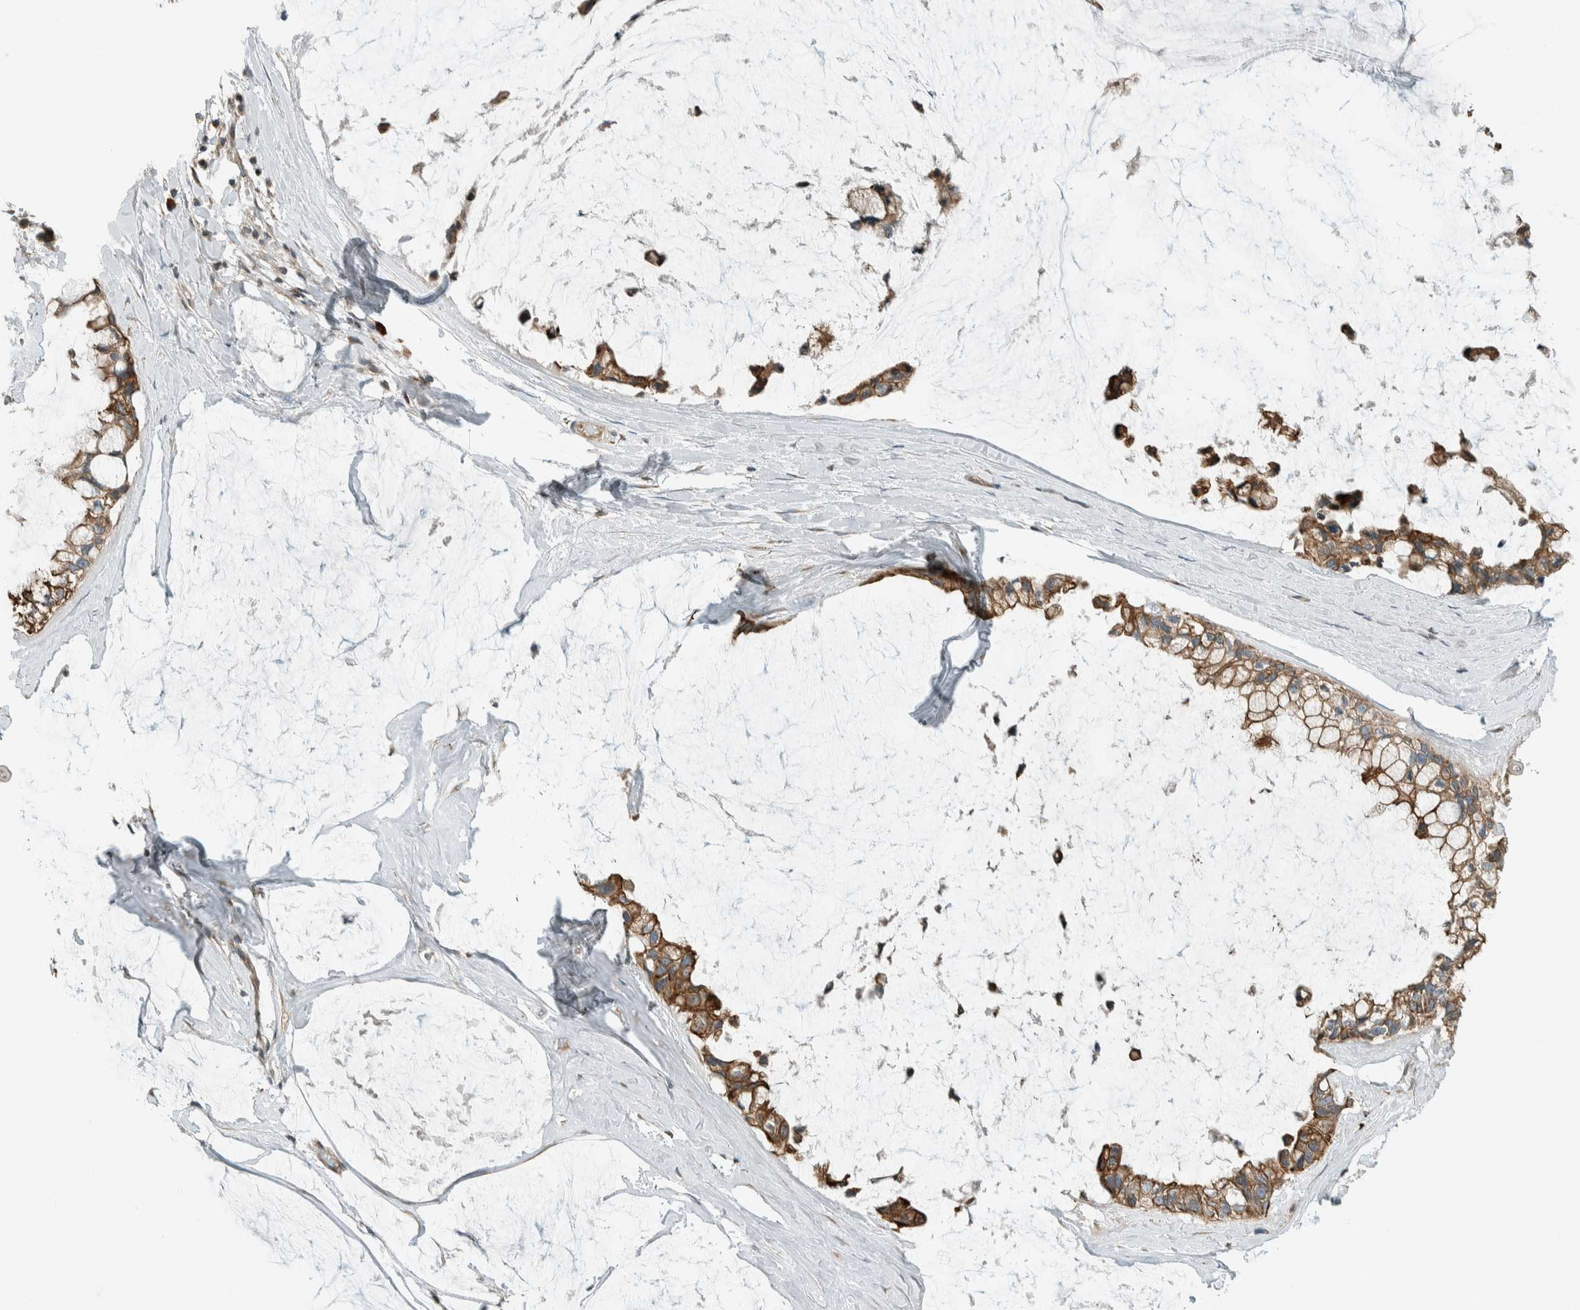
{"staining": {"intensity": "moderate", "quantity": ">75%", "location": "cytoplasmic/membranous"}, "tissue": "ovarian cancer", "cell_type": "Tumor cells", "image_type": "cancer", "snomed": [{"axis": "morphology", "description": "Cystadenocarcinoma, mucinous, NOS"}, {"axis": "topography", "description": "Ovary"}], "caption": "Moderate cytoplasmic/membranous staining is present in approximately >75% of tumor cells in ovarian mucinous cystadenocarcinoma.", "gene": "SEL1L", "patient": {"sex": "female", "age": 39}}